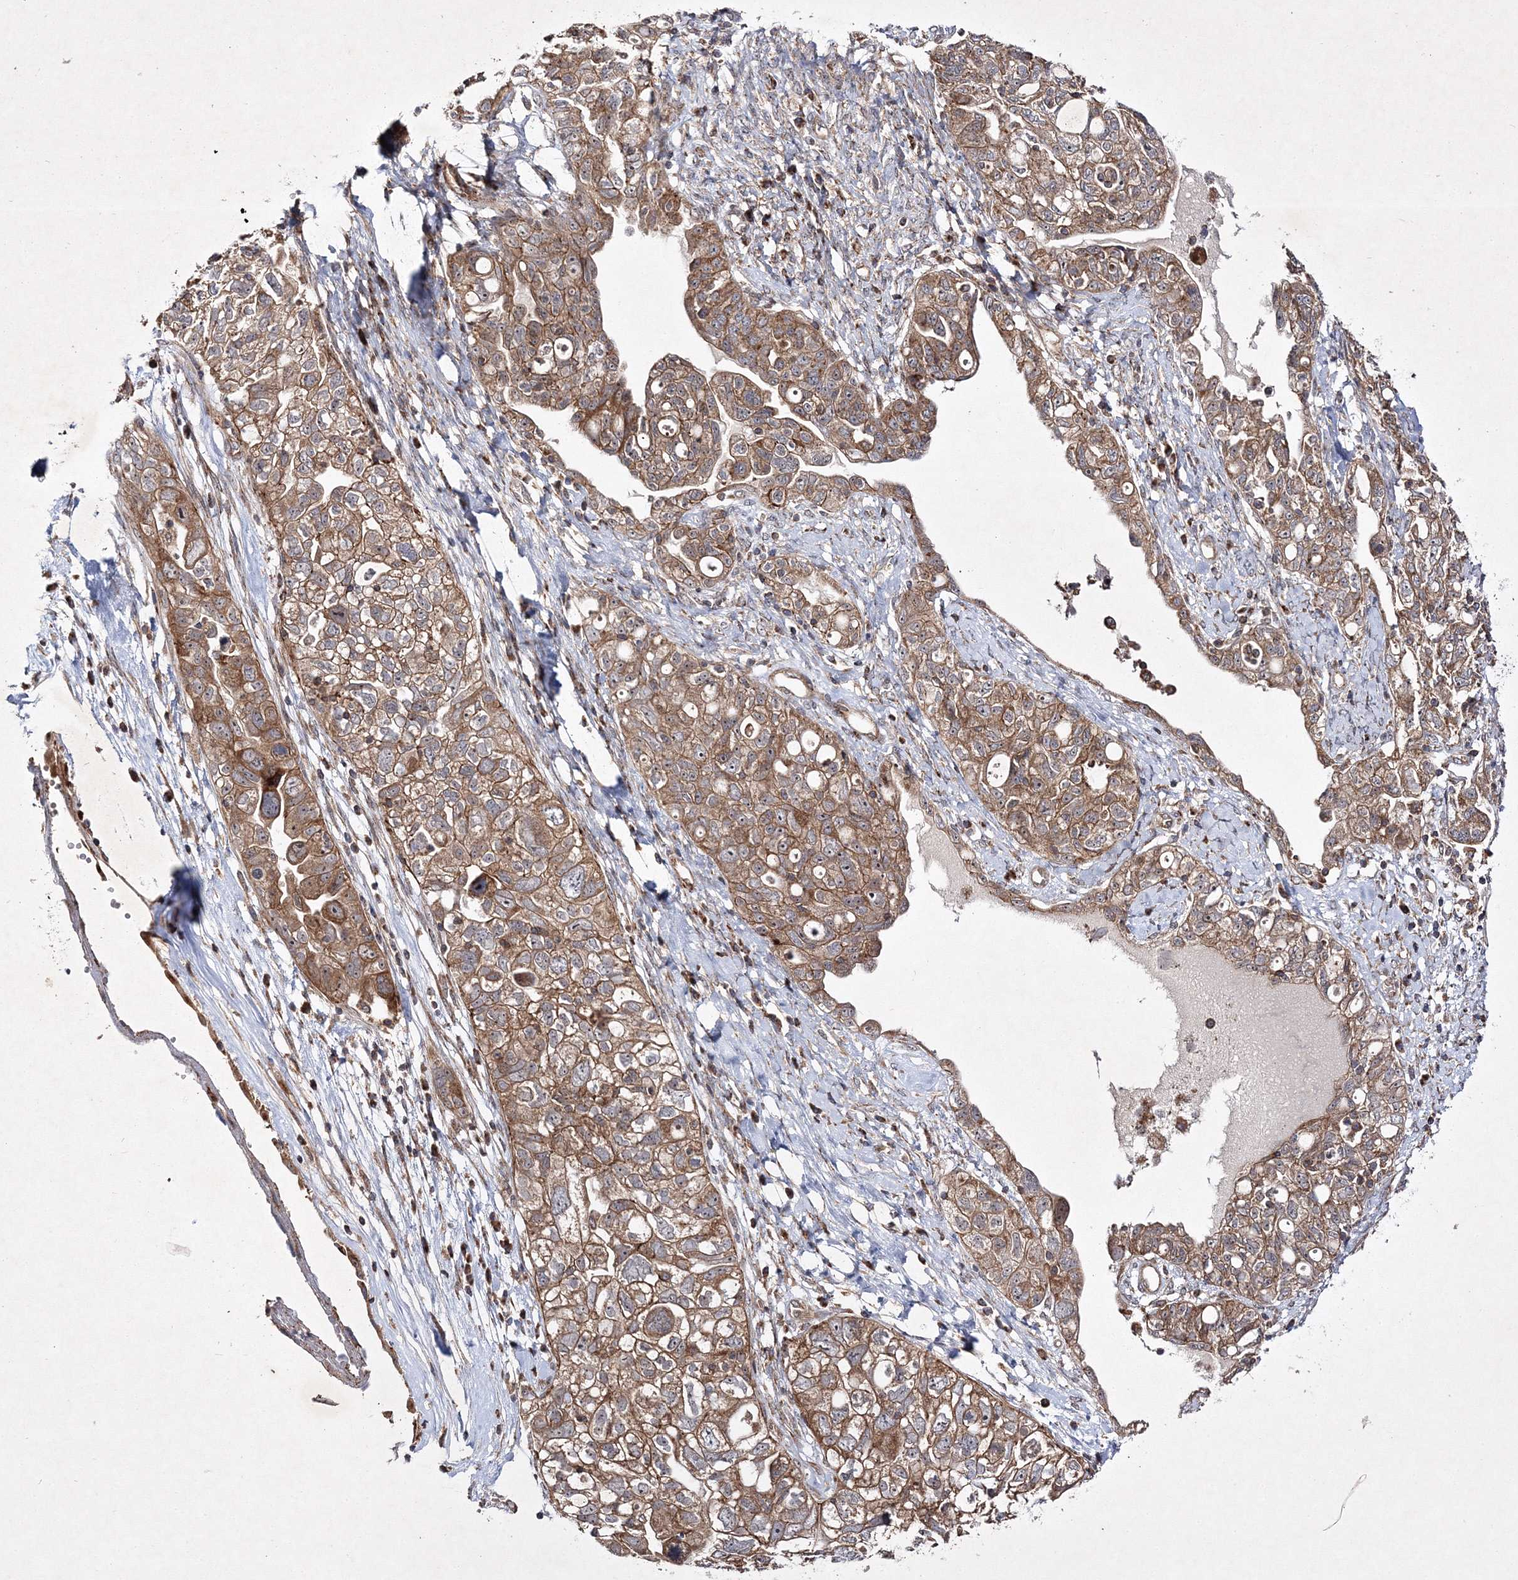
{"staining": {"intensity": "moderate", "quantity": ">75%", "location": "cytoplasmic/membranous"}, "tissue": "ovarian cancer", "cell_type": "Tumor cells", "image_type": "cancer", "snomed": [{"axis": "morphology", "description": "Carcinoma, NOS"}, {"axis": "morphology", "description": "Cystadenocarcinoma, serous, NOS"}, {"axis": "topography", "description": "Ovary"}], "caption": "DAB immunohistochemical staining of human ovarian carcinoma shows moderate cytoplasmic/membranous protein positivity in about >75% of tumor cells.", "gene": "SCRN3", "patient": {"sex": "female", "age": 69}}